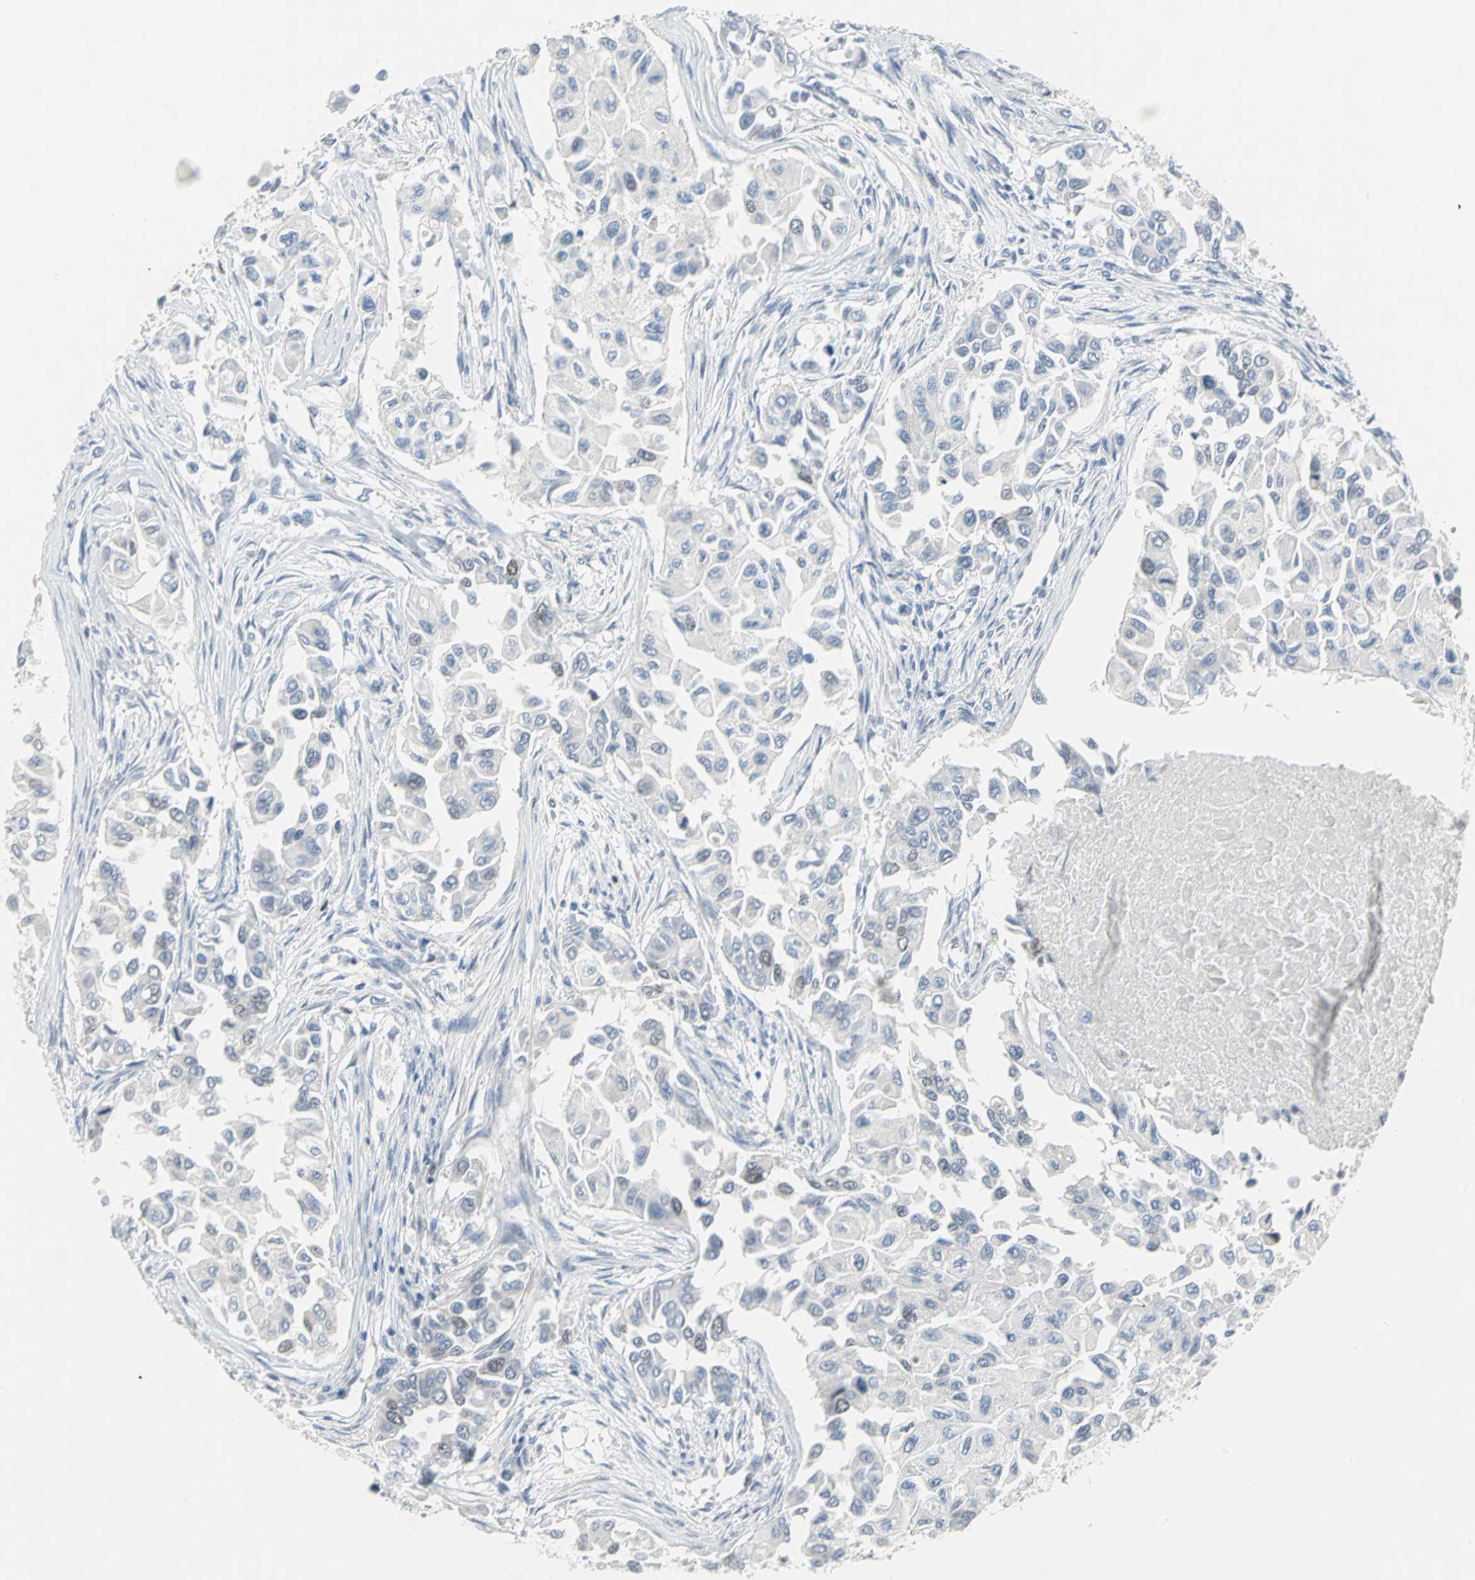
{"staining": {"intensity": "negative", "quantity": "none", "location": "none"}, "tissue": "breast cancer", "cell_type": "Tumor cells", "image_type": "cancer", "snomed": [{"axis": "morphology", "description": "Normal tissue, NOS"}, {"axis": "morphology", "description": "Duct carcinoma"}, {"axis": "topography", "description": "Breast"}], "caption": "High power microscopy photomicrograph of an immunohistochemistry (IHC) histopathology image of breast infiltrating ductal carcinoma, revealing no significant expression in tumor cells. (DAB IHC visualized using brightfield microscopy, high magnification).", "gene": "MCM4", "patient": {"sex": "female", "age": 49}}